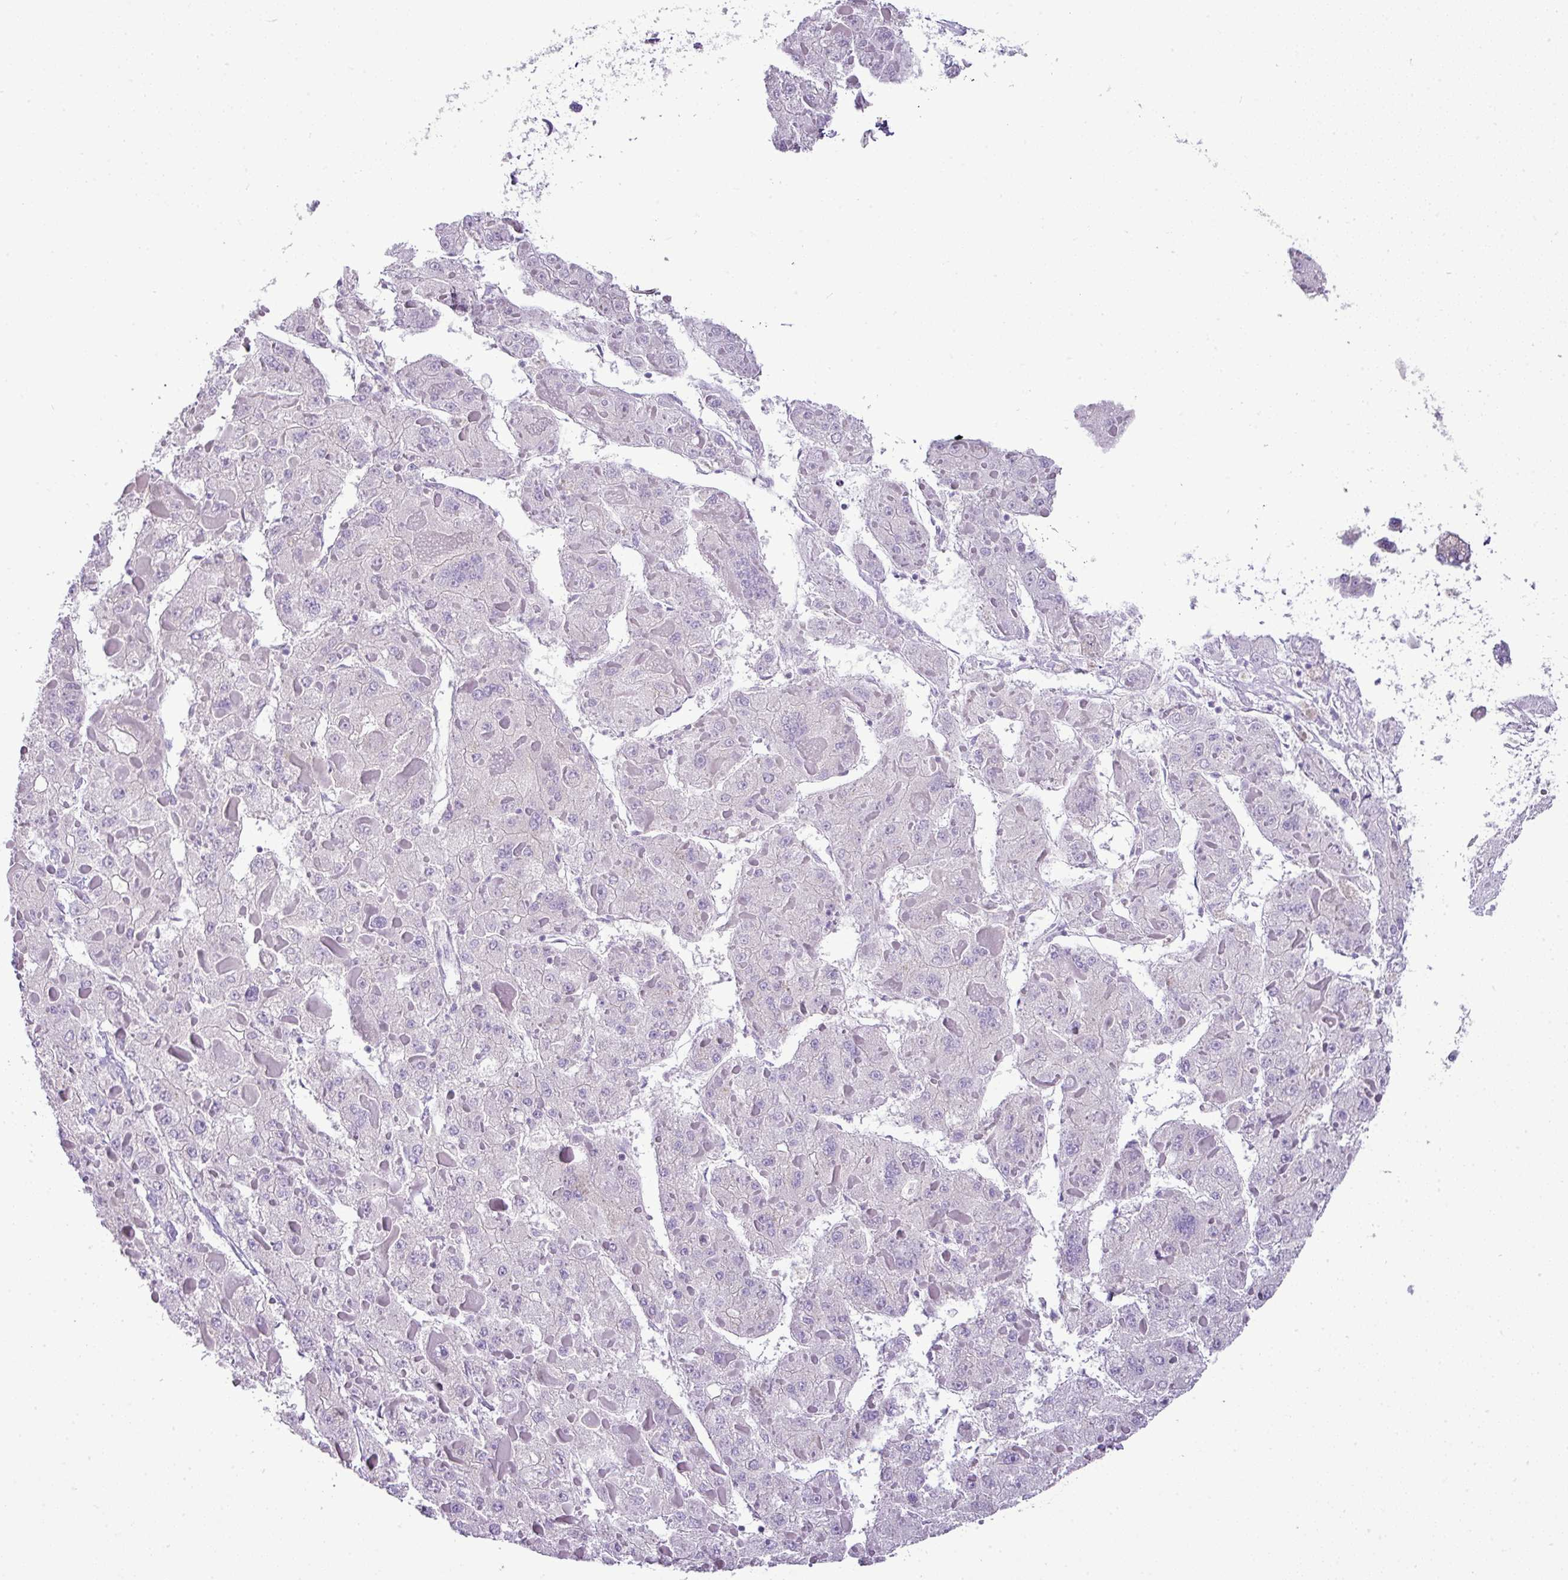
{"staining": {"intensity": "negative", "quantity": "none", "location": "none"}, "tissue": "liver cancer", "cell_type": "Tumor cells", "image_type": "cancer", "snomed": [{"axis": "morphology", "description": "Carcinoma, Hepatocellular, NOS"}, {"axis": "topography", "description": "Liver"}], "caption": "There is no significant positivity in tumor cells of liver cancer (hepatocellular carcinoma).", "gene": "PGAP4", "patient": {"sex": "female", "age": 73}}